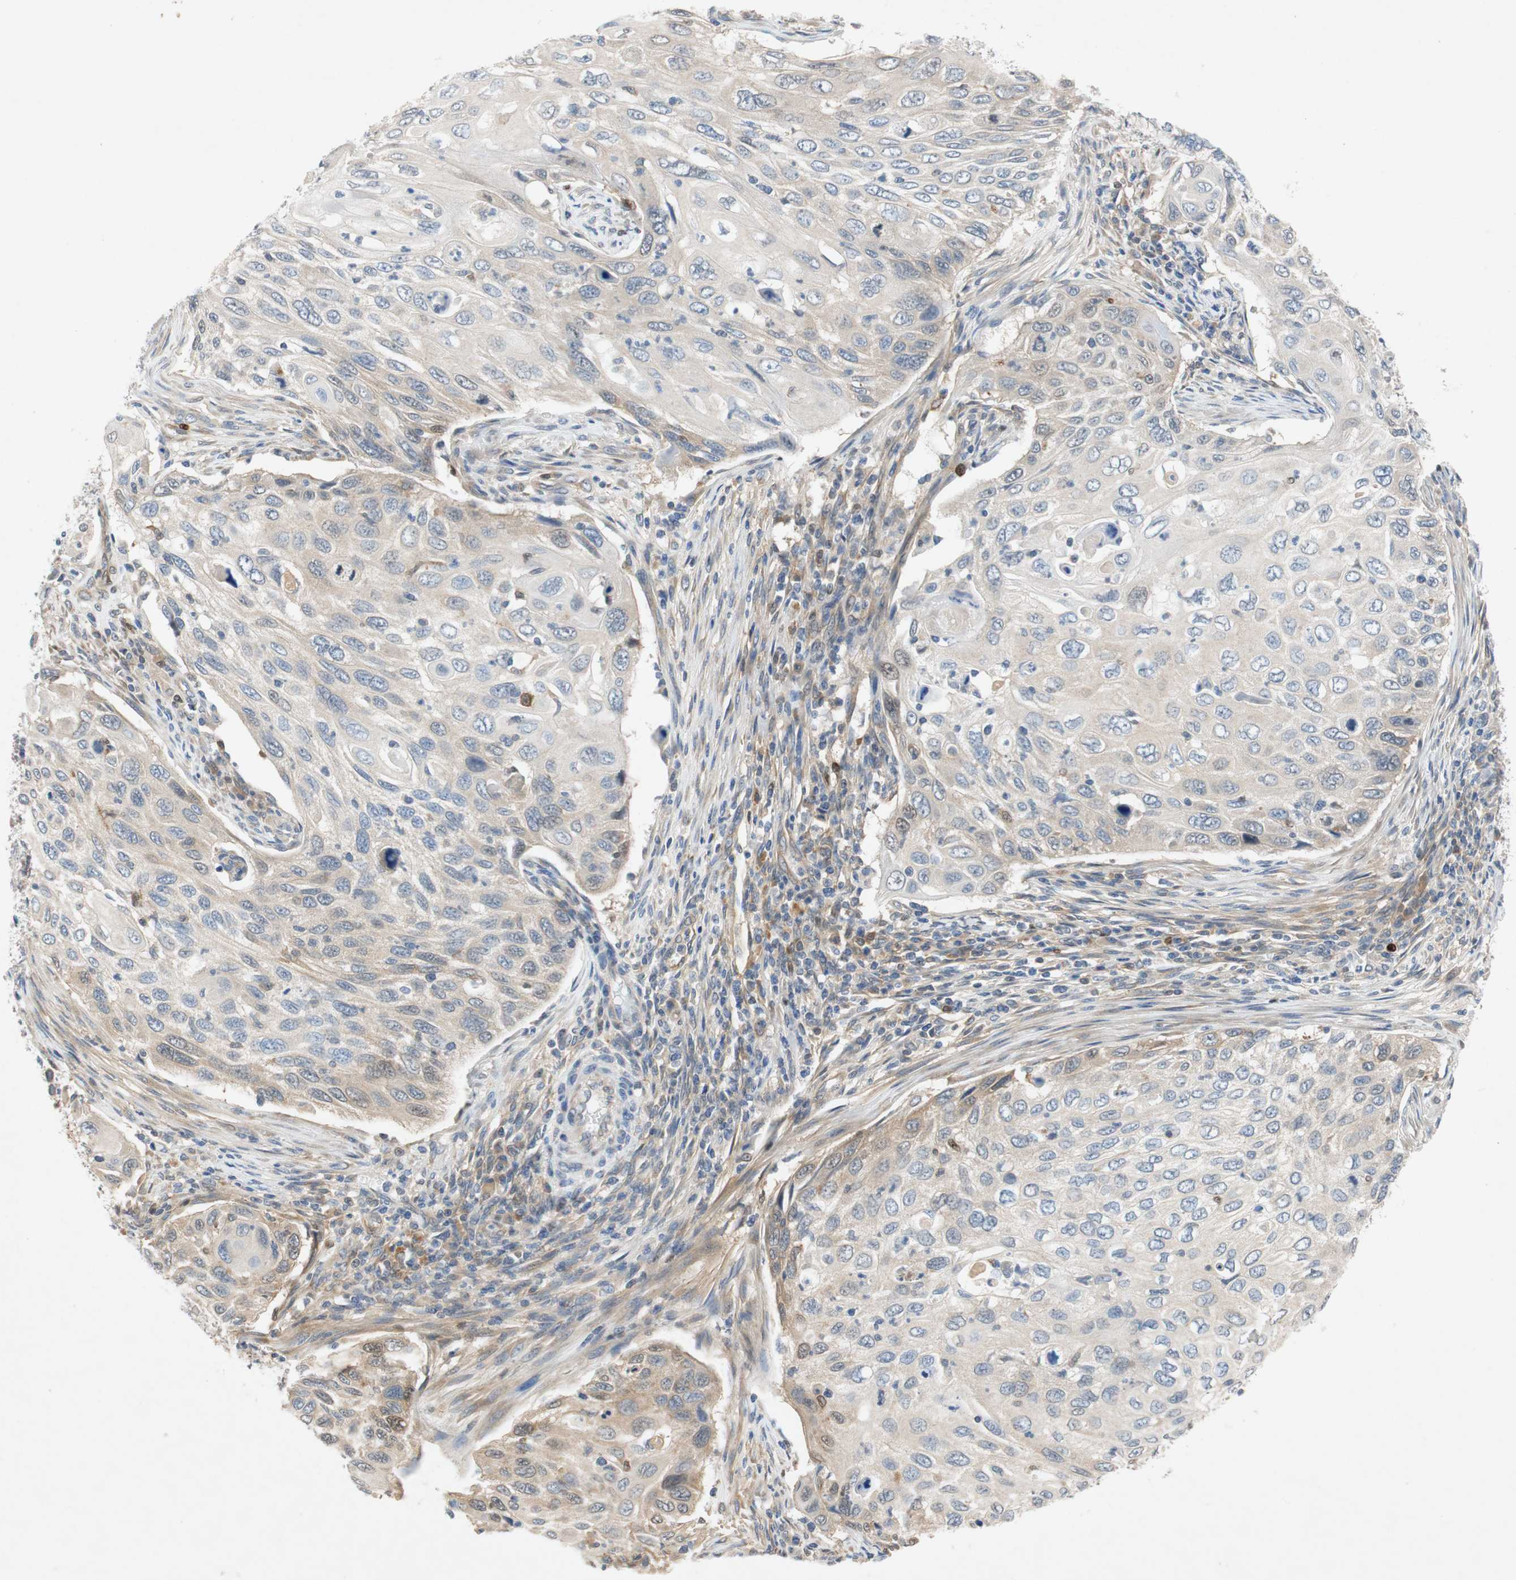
{"staining": {"intensity": "weak", "quantity": "25%-75%", "location": "cytoplasmic/membranous,nuclear"}, "tissue": "cervical cancer", "cell_type": "Tumor cells", "image_type": "cancer", "snomed": [{"axis": "morphology", "description": "Squamous cell carcinoma, NOS"}, {"axis": "topography", "description": "Cervix"}], "caption": "Protein staining of cervical cancer tissue shows weak cytoplasmic/membranous and nuclear expression in approximately 25%-75% of tumor cells.", "gene": "RELB", "patient": {"sex": "female", "age": 70}}